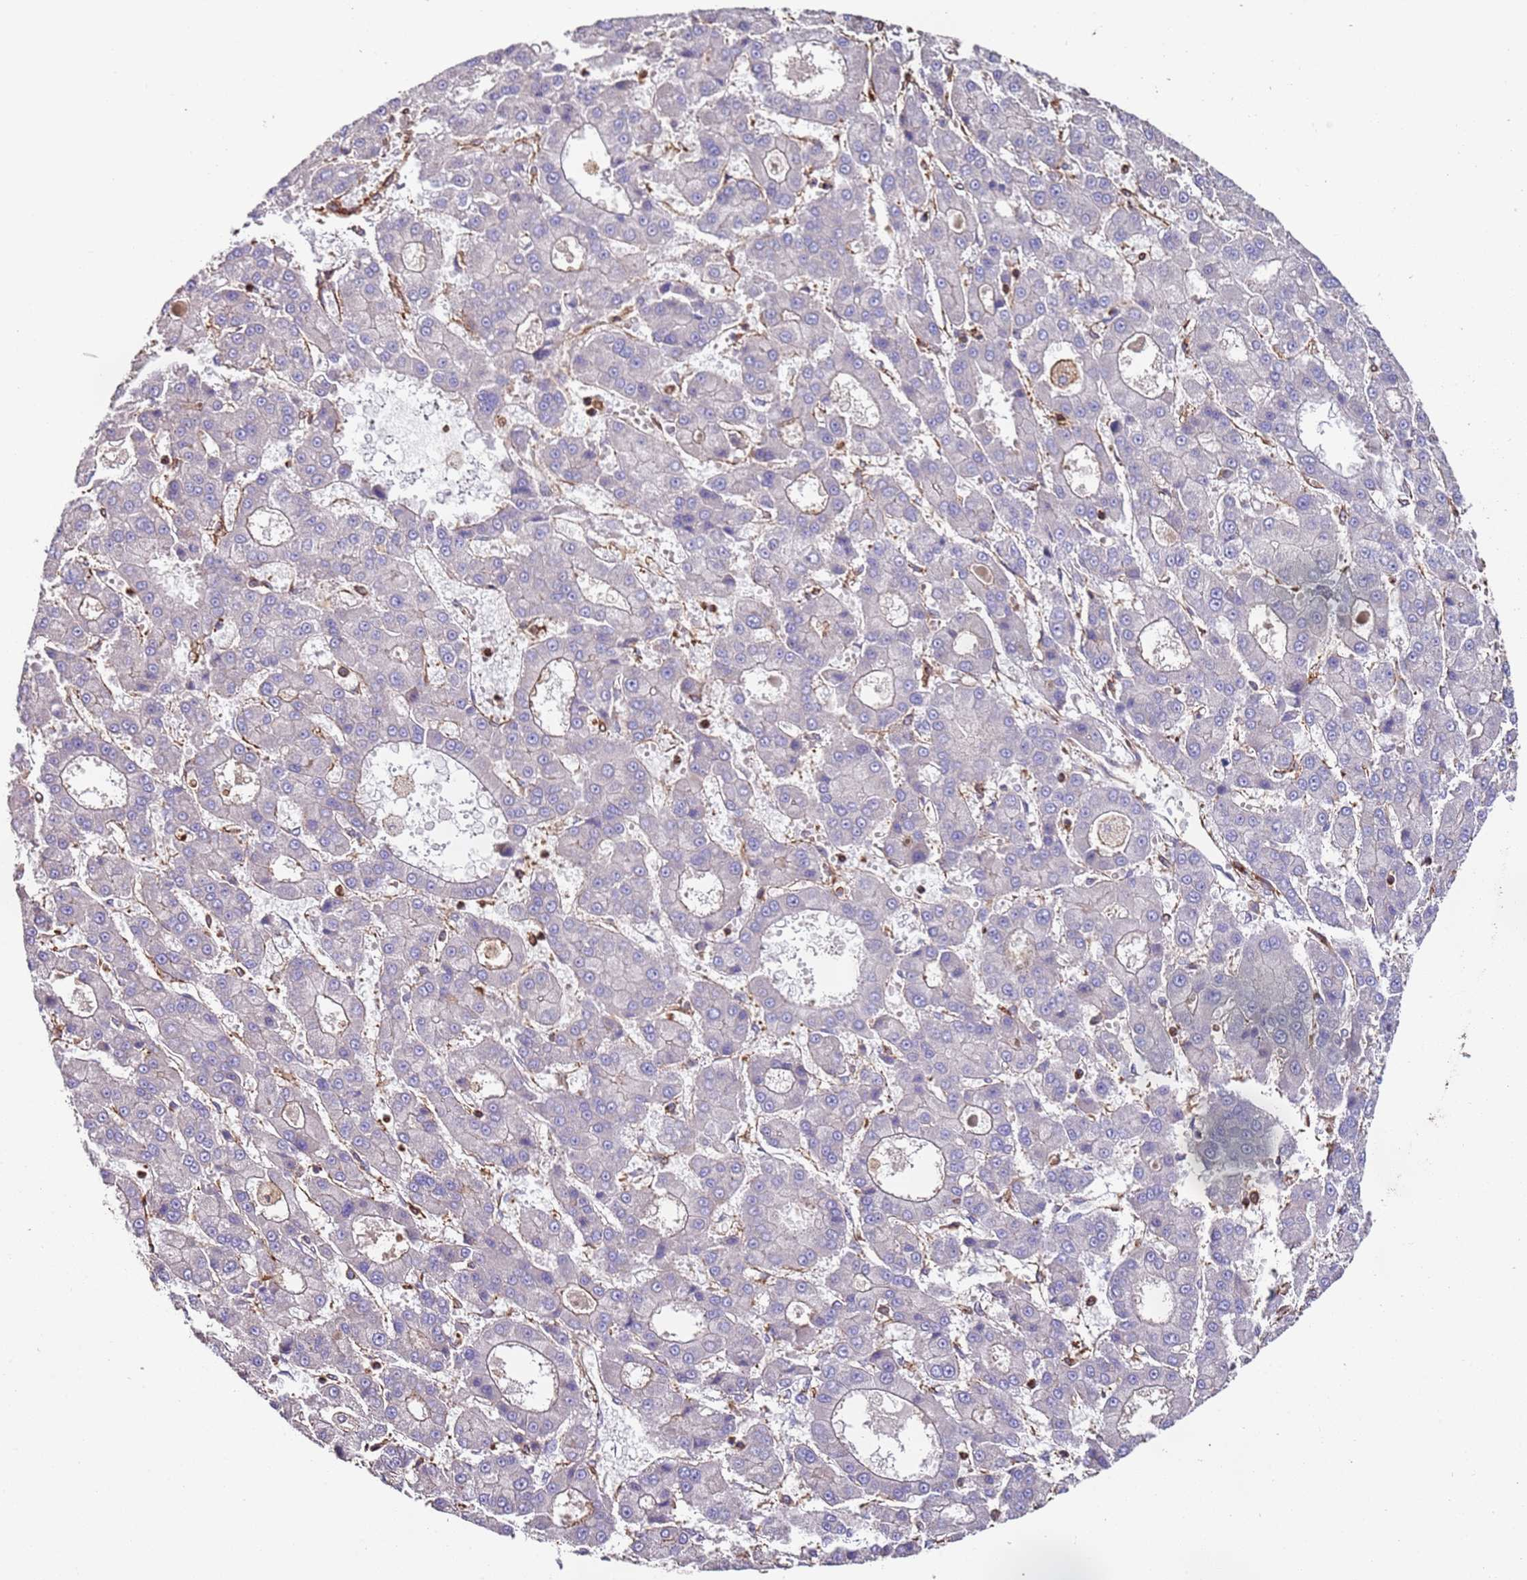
{"staining": {"intensity": "weak", "quantity": "<25%", "location": "cytoplasmic/membranous"}, "tissue": "liver cancer", "cell_type": "Tumor cells", "image_type": "cancer", "snomed": [{"axis": "morphology", "description": "Carcinoma, Hepatocellular, NOS"}, {"axis": "topography", "description": "Liver"}], "caption": "An IHC photomicrograph of liver cancer is shown. There is no staining in tumor cells of liver cancer.", "gene": "CYP2U1", "patient": {"sex": "male", "age": 70}}